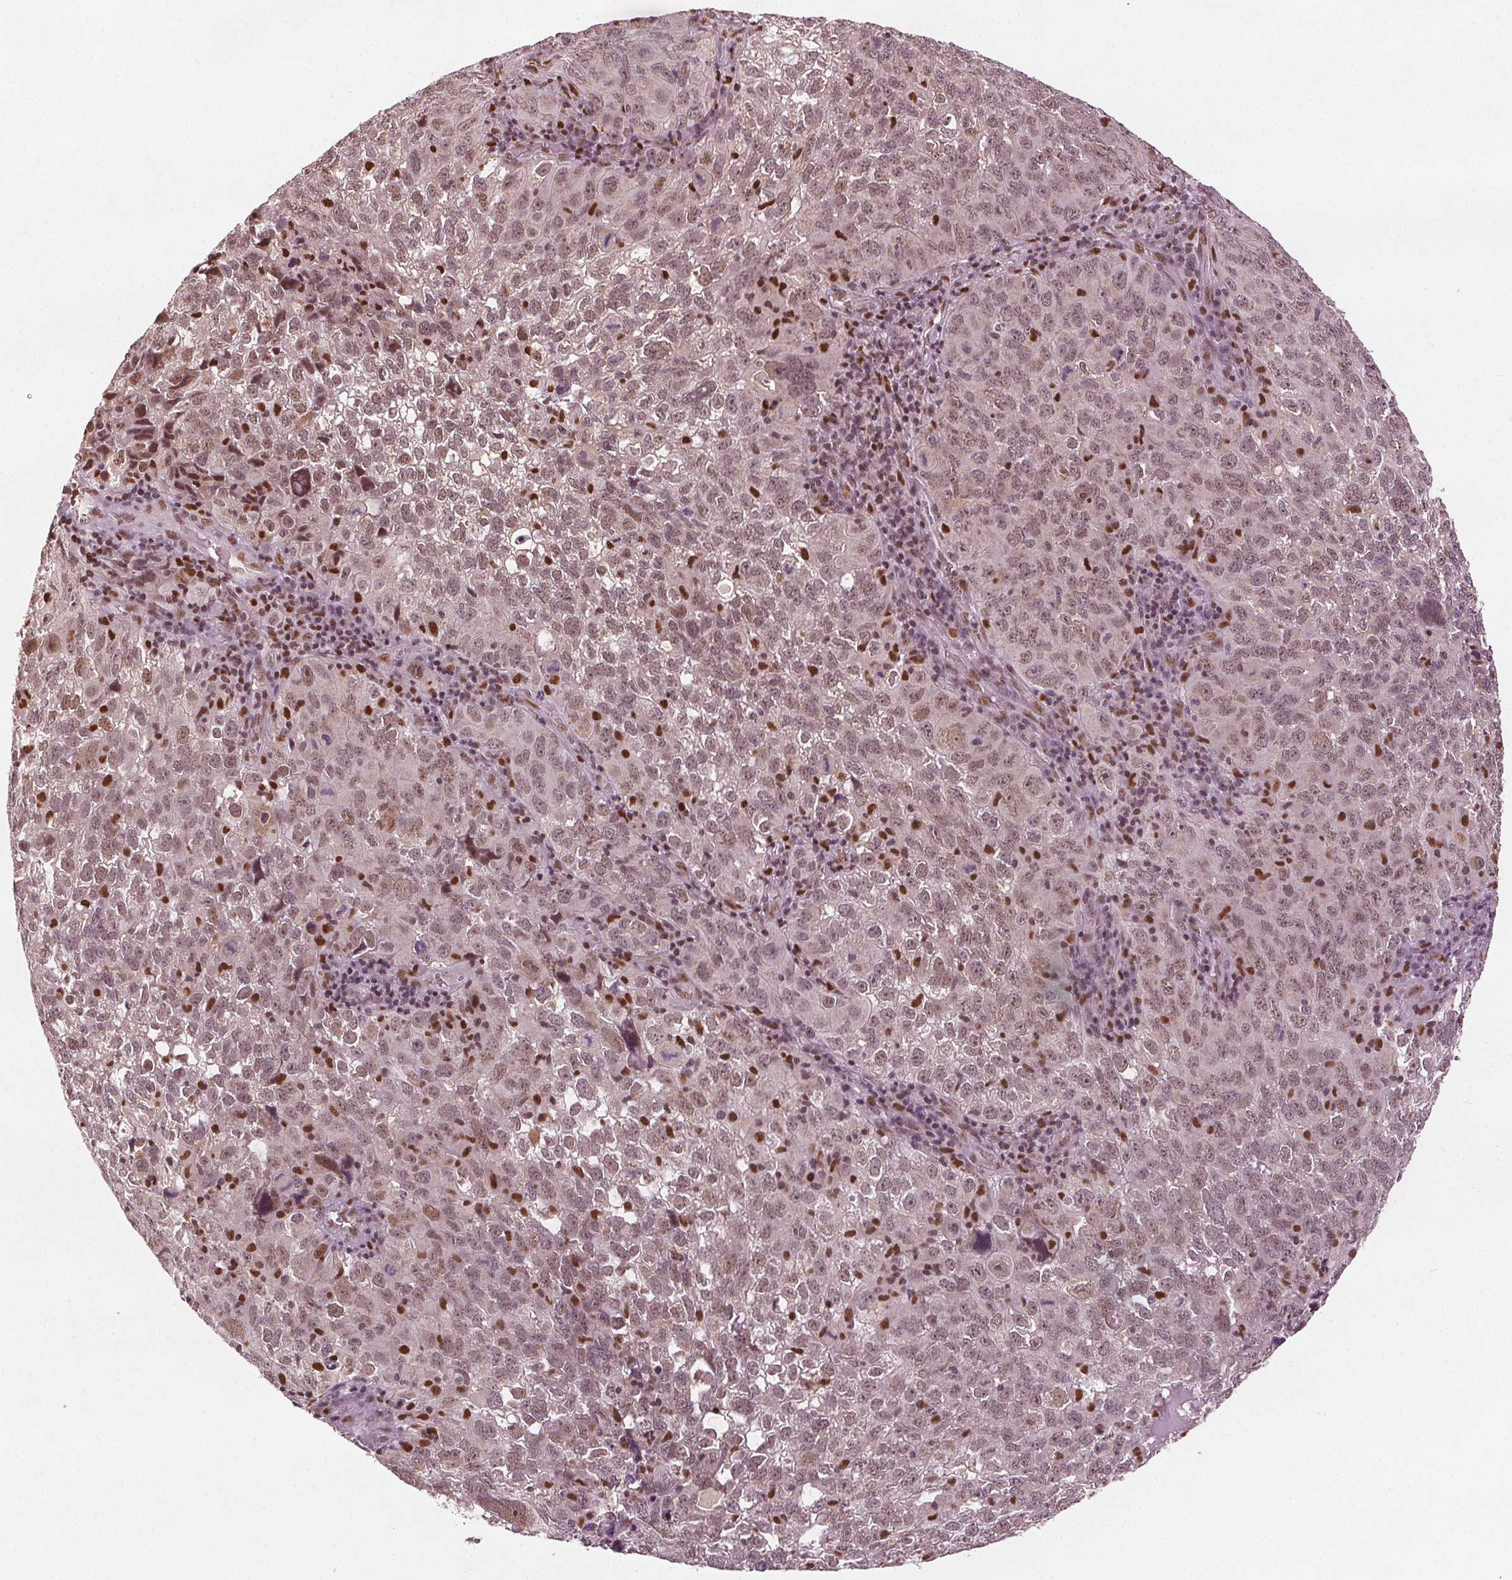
{"staining": {"intensity": "weak", "quantity": ">75%", "location": "cytoplasmic/membranous,nuclear"}, "tissue": "cervical cancer", "cell_type": "Tumor cells", "image_type": "cancer", "snomed": [{"axis": "morphology", "description": "Squamous cell carcinoma, NOS"}, {"axis": "topography", "description": "Cervix"}], "caption": "The histopathology image shows a brown stain indicating the presence of a protein in the cytoplasmic/membranous and nuclear of tumor cells in squamous cell carcinoma (cervical). Using DAB (3,3'-diaminobenzidine) (brown) and hematoxylin (blue) stains, captured at high magnification using brightfield microscopy.", "gene": "DDX11", "patient": {"sex": "female", "age": 55}}